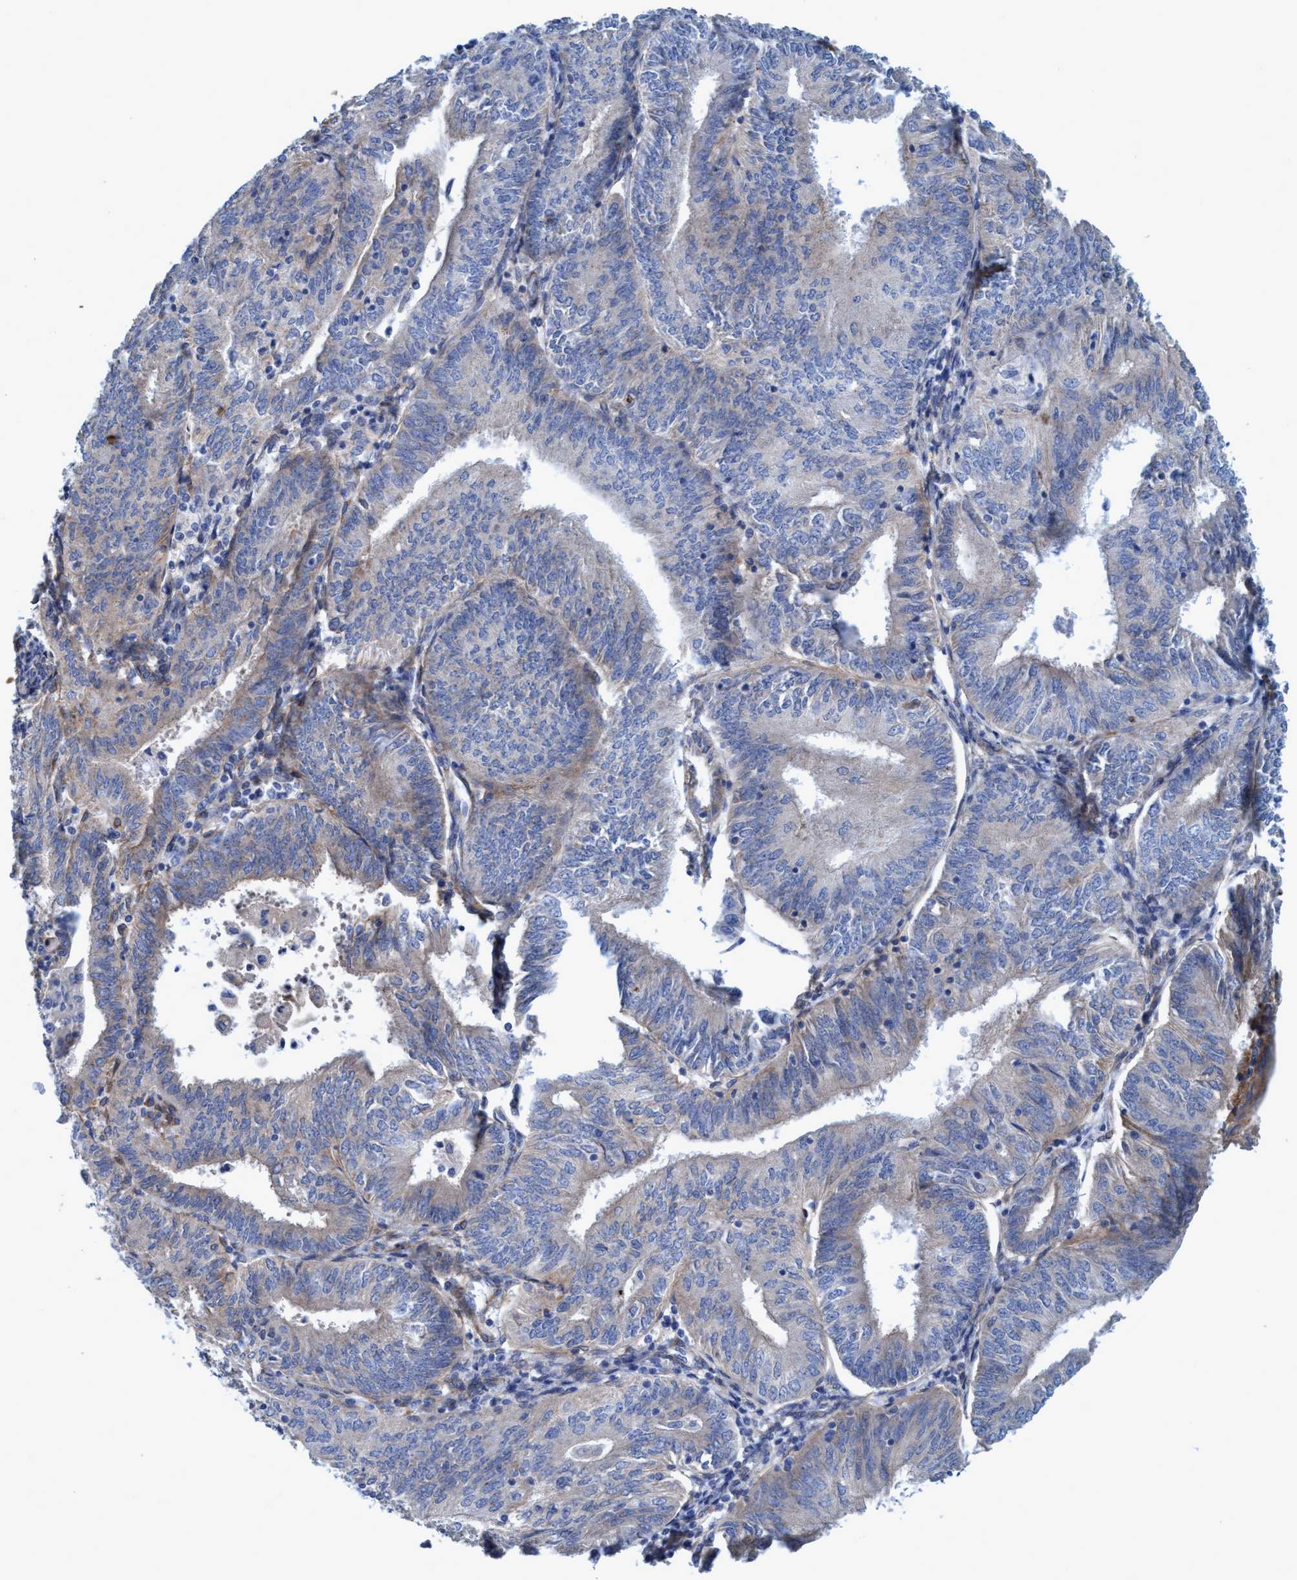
{"staining": {"intensity": "weak", "quantity": "25%-75%", "location": "cytoplasmic/membranous"}, "tissue": "endometrial cancer", "cell_type": "Tumor cells", "image_type": "cancer", "snomed": [{"axis": "morphology", "description": "Adenocarcinoma, NOS"}, {"axis": "topography", "description": "Endometrium"}], "caption": "Protein expression by IHC demonstrates weak cytoplasmic/membranous positivity in about 25%-75% of tumor cells in endometrial cancer.", "gene": "GULP1", "patient": {"sex": "female", "age": 58}}